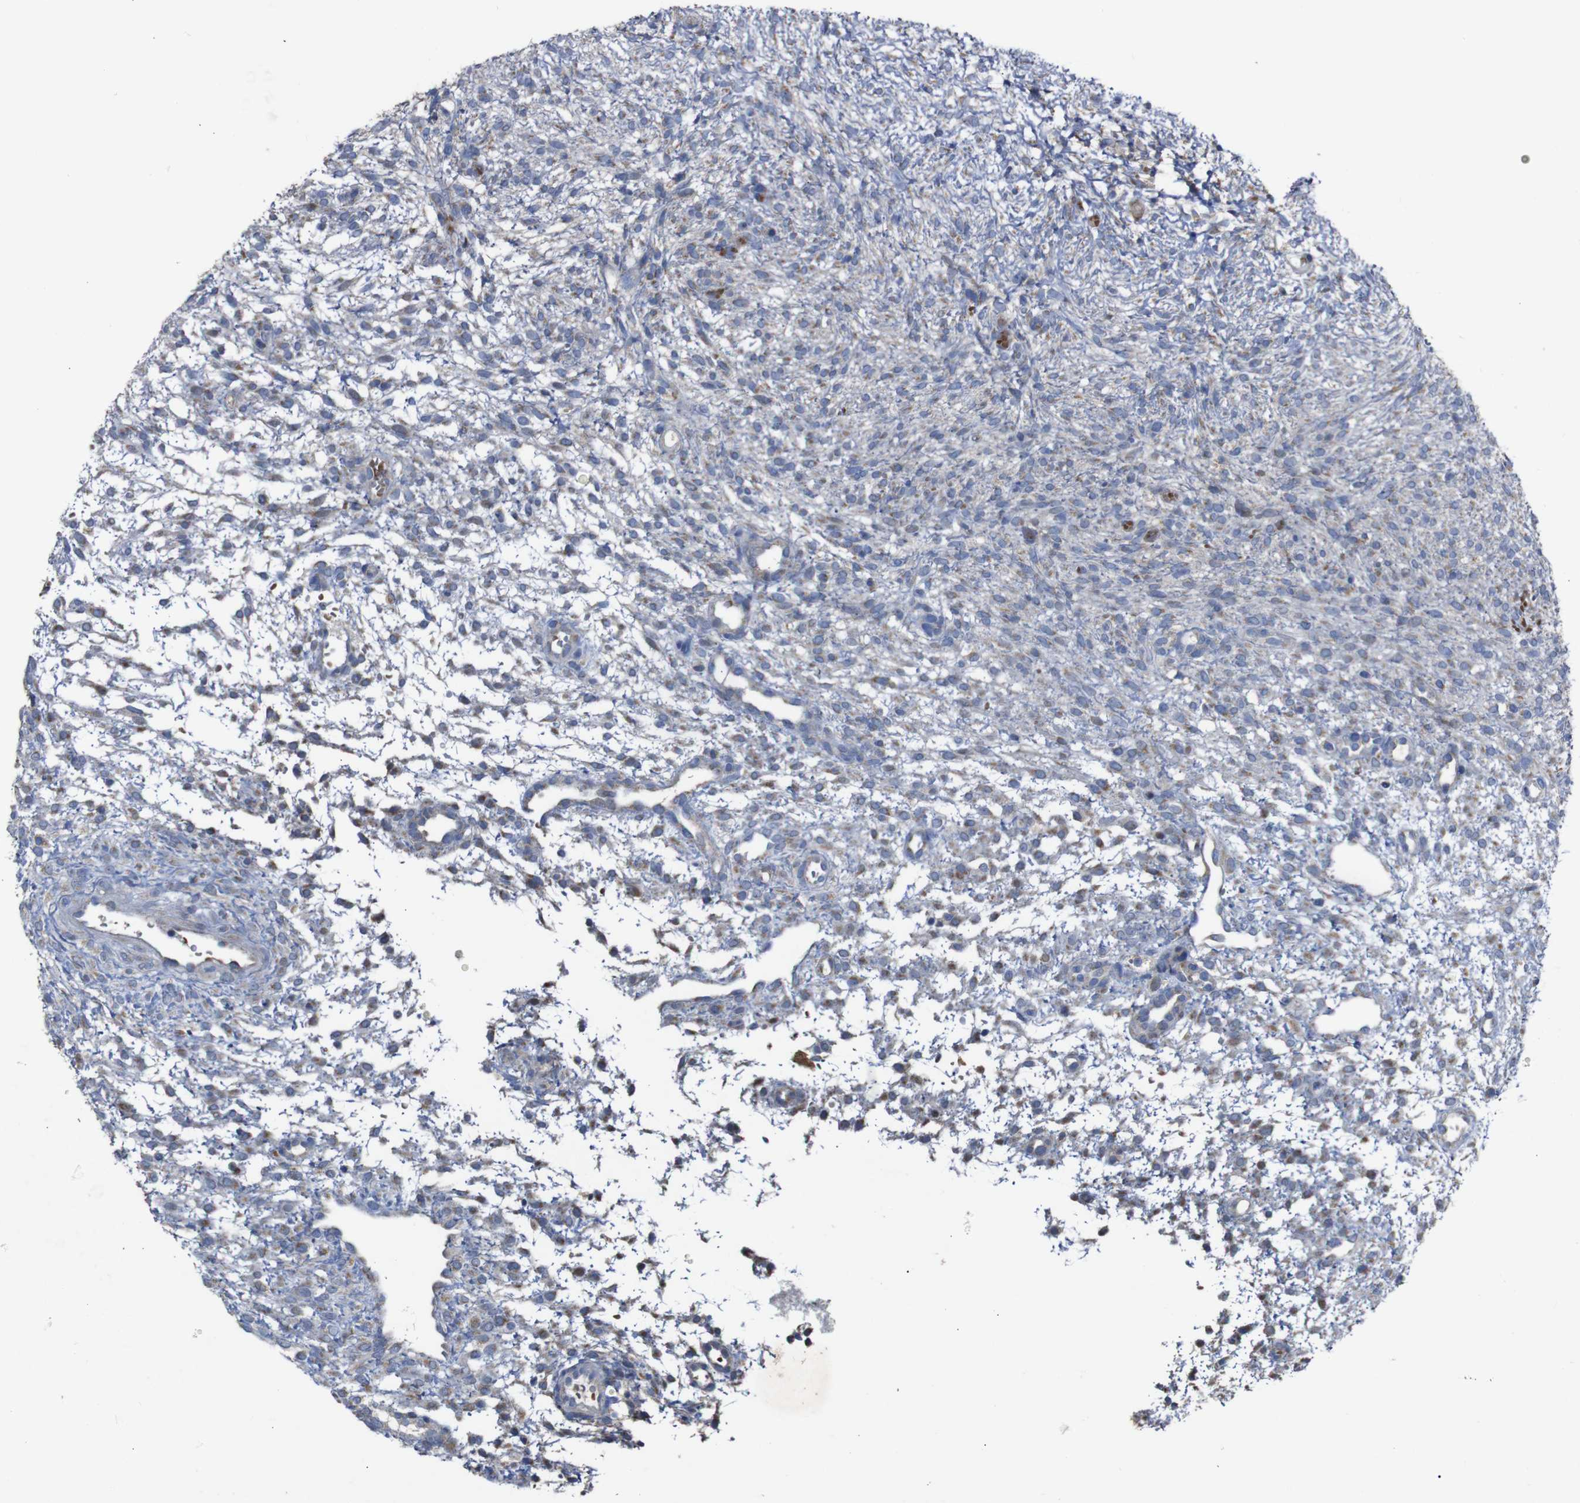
{"staining": {"intensity": "moderate", "quantity": ">75%", "location": "cytoplasmic/membranous"}, "tissue": "ovary", "cell_type": "Follicle cells", "image_type": "normal", "snomed": [{"axis": "morphology", "description": "Normal tissue, NOS"}, {"axis": "morphology", "description": "Cyst, NOS"}, {"axis": "topography", "description": "Ovary"}], "caption": "Immunohistochemistry histopathology image of unremarkable ovary: human ovary stained using immunohistochemistry displays medium levels of moderate protein expression localized specifically in the cytoplasmic/membranous of follicle cells, appearing as a cytoplasmic/membranous brown color.", "gene": "CHST10", "patient": {"sex": "female", "age": 18}}